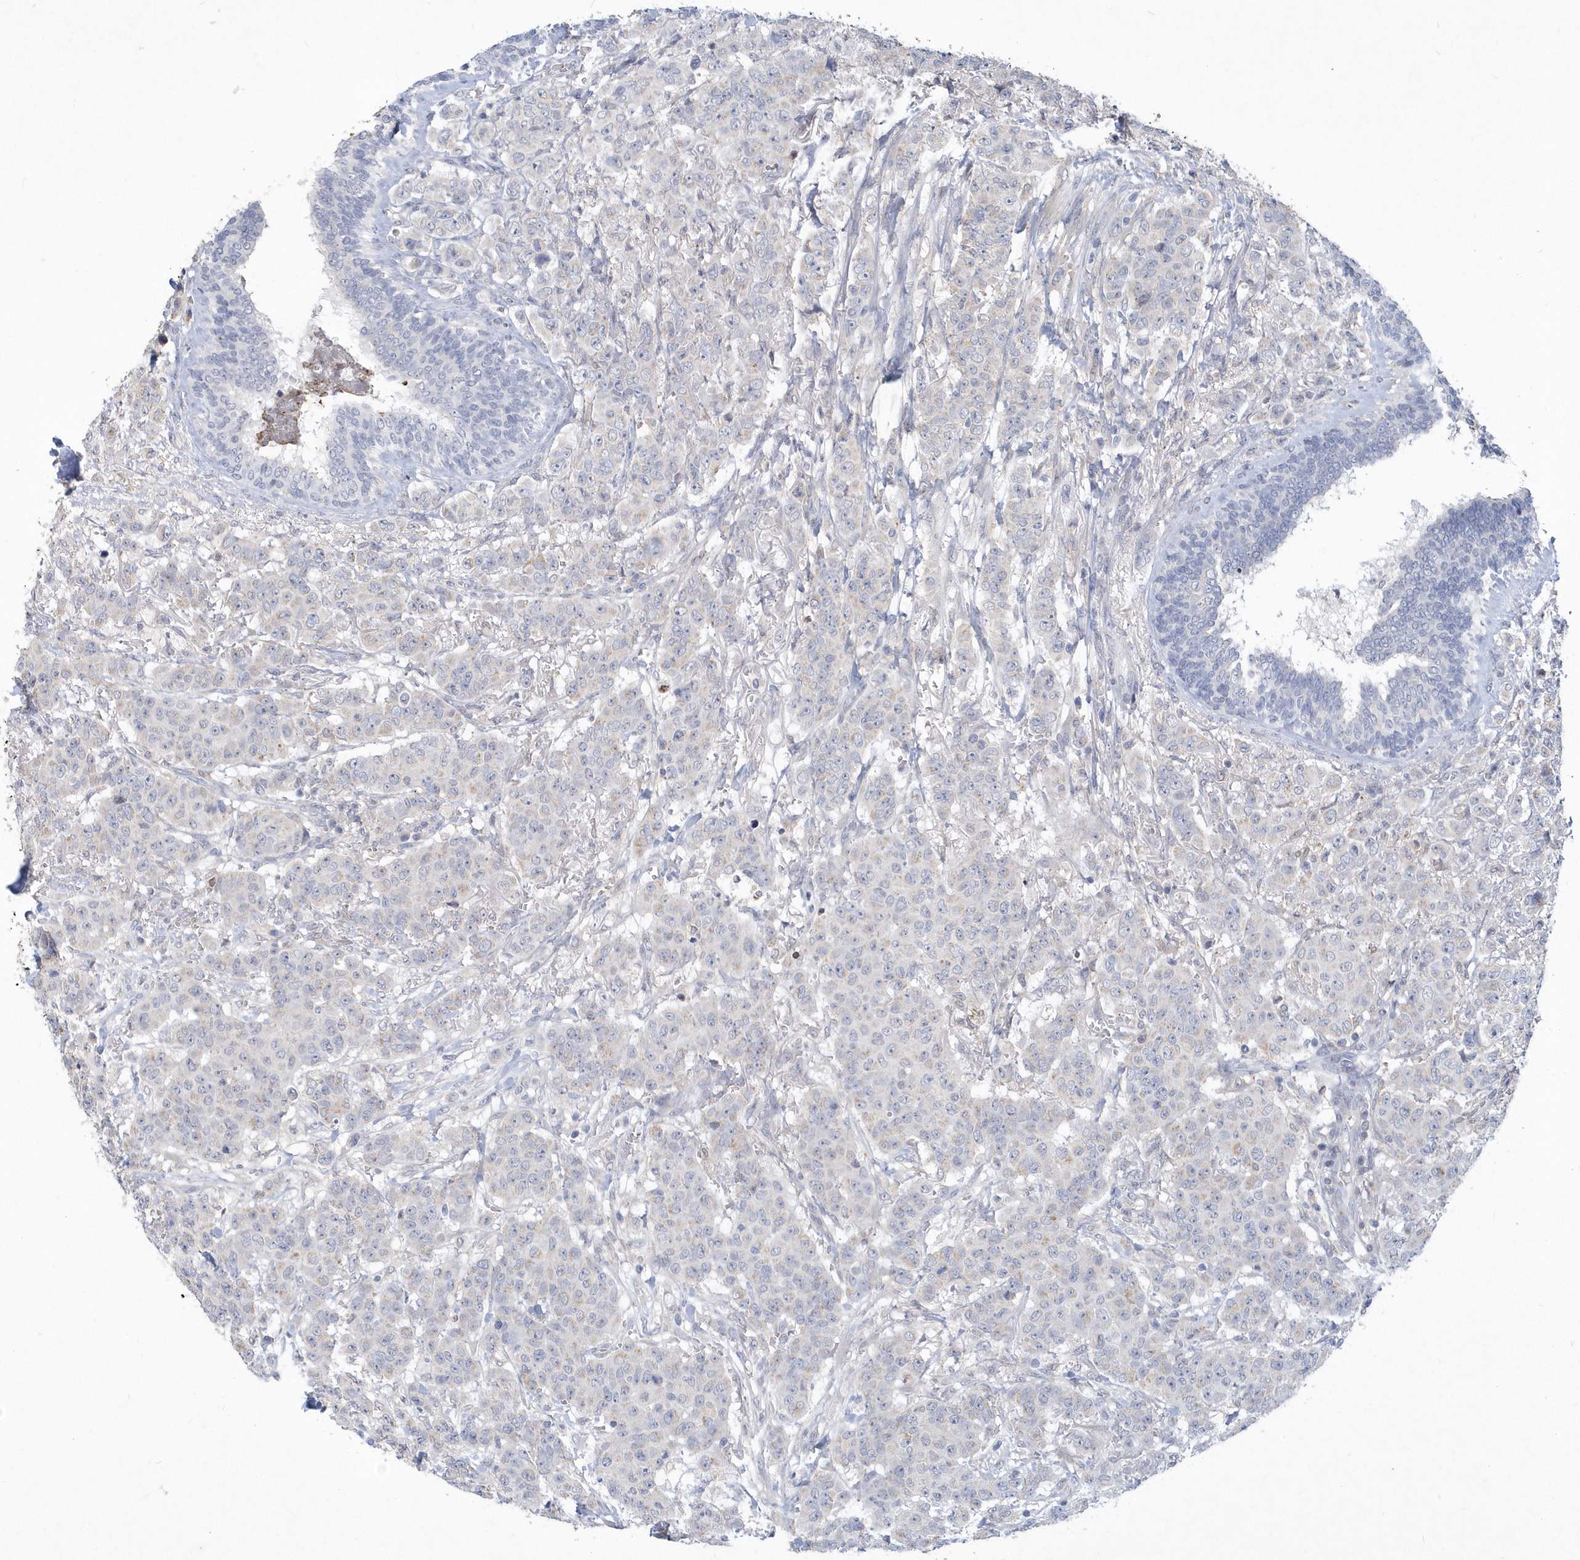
{"staining": {"intensity": "negative", "quantity": "none", "location": "none"}, "tissue": "breast cancer", "cell_type": "Tumor cells", "image_type": "cancer", "snomed": [{"axis": "morphology", "description": "Duct carcinoma"}, {"axis": "topography", "description": "Breast"}], "caption": "Tumor cells are negative for protein expression in human breast cancer. (Brightfield microscopy of DAB immunohistochemistry at high magnification).", "gene": "TSPEAR", "patient": {"sex": "female", "age": 40}}